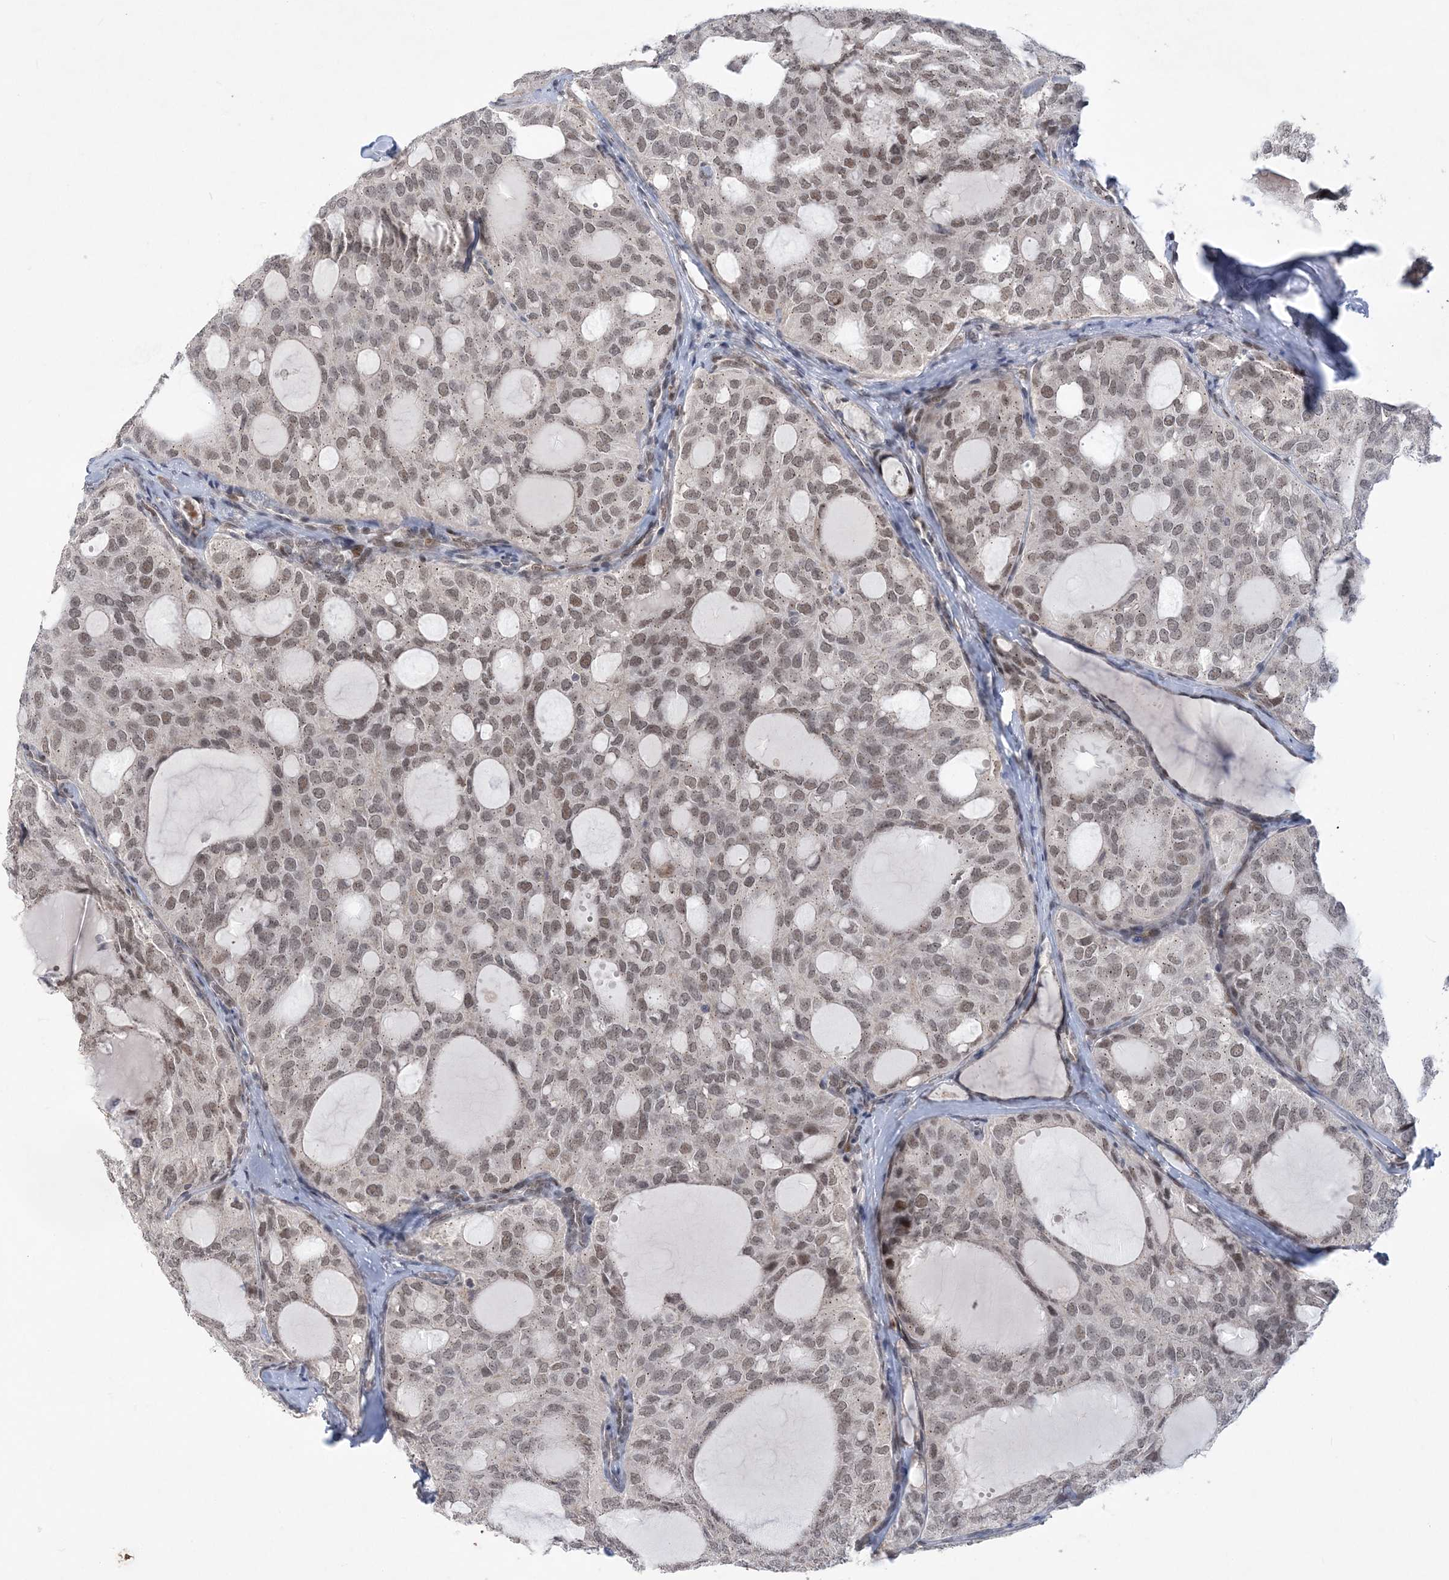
{"staining": {"intensity": "moderate", "quantity": "<25%", "location": "nuclear"}, "tissue": "thyroid cancer", "cell_type": "Tumor cells", "image_type": "cancer", "snomed": [{"axis": "morphology", "description": "Follicular adenoma carcinoma, NOS"}, {"axis": "topography", "description": "Thyroid gland"}], "caption": "DAB immunohistochemical staining of follicular adenoma carcinoma (thyroid) exhibits moderate nuclear protein positivity in about <25% of tumor cells. (Stains: DAB (3,3'-diaminobenzidine) in brown, nuclei in blue, Microscopy: brightfield microscopy at high magnification).", "gene": "WAC", "patient": {"sex": "male", "age": 75}}